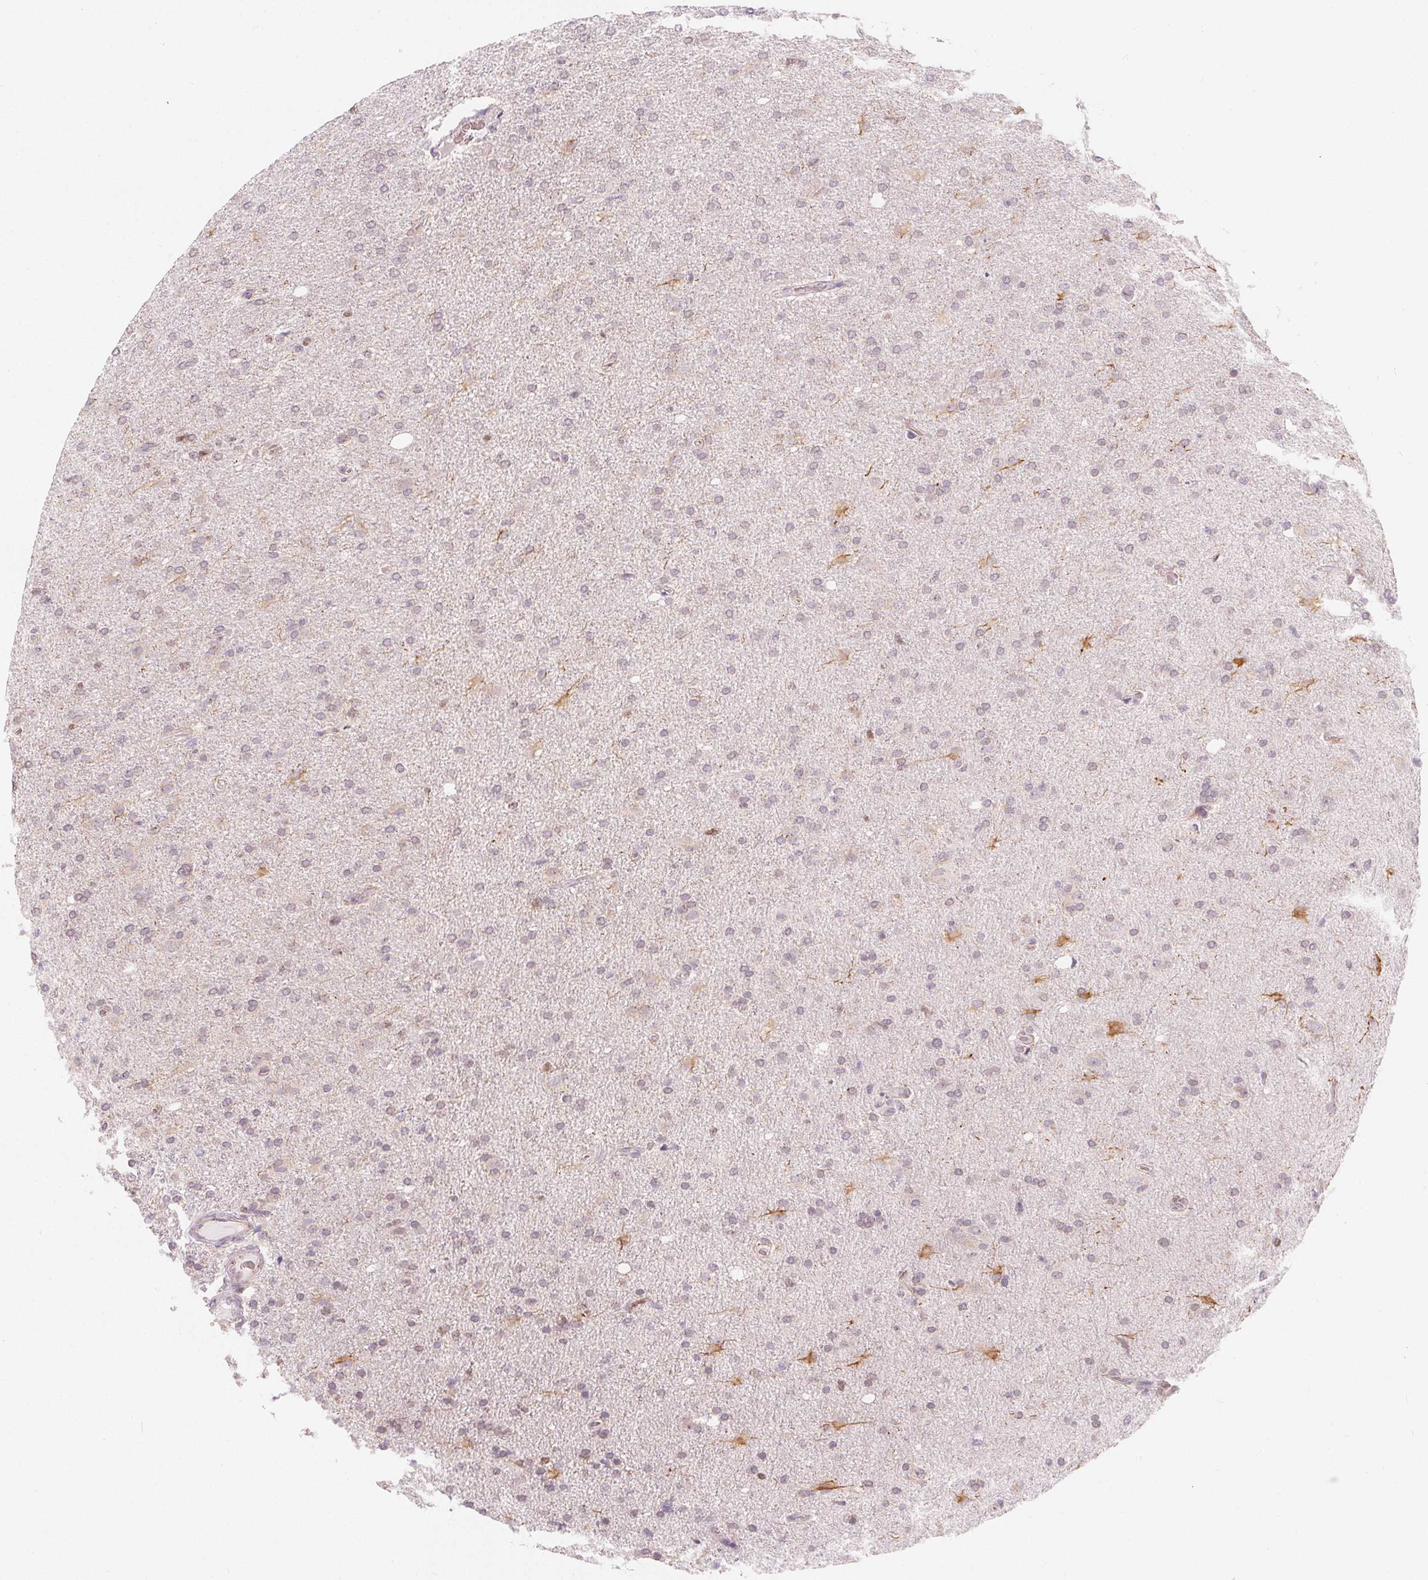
{"staining": {"intensity": "negative", "quantity": "none", "location": "none"}, "tissue": "glioma", "cell_type": "Tumor cells", "image_type": "cancer", "snomed": [{"axis": "morphology", "description": "Glioma, malignant, High grade"}, {"axis": "topography", "description": "Cerebral cortex"}], "caption": "Tumor cells show no significant protein expression in malignant glioma (high-grade). The staining is performed using DAB brown chromogen with nuclei counter-stained in using hematoxylin.", "gene": "TIPIN", "patient": {"sex": "male", "age": 70}}